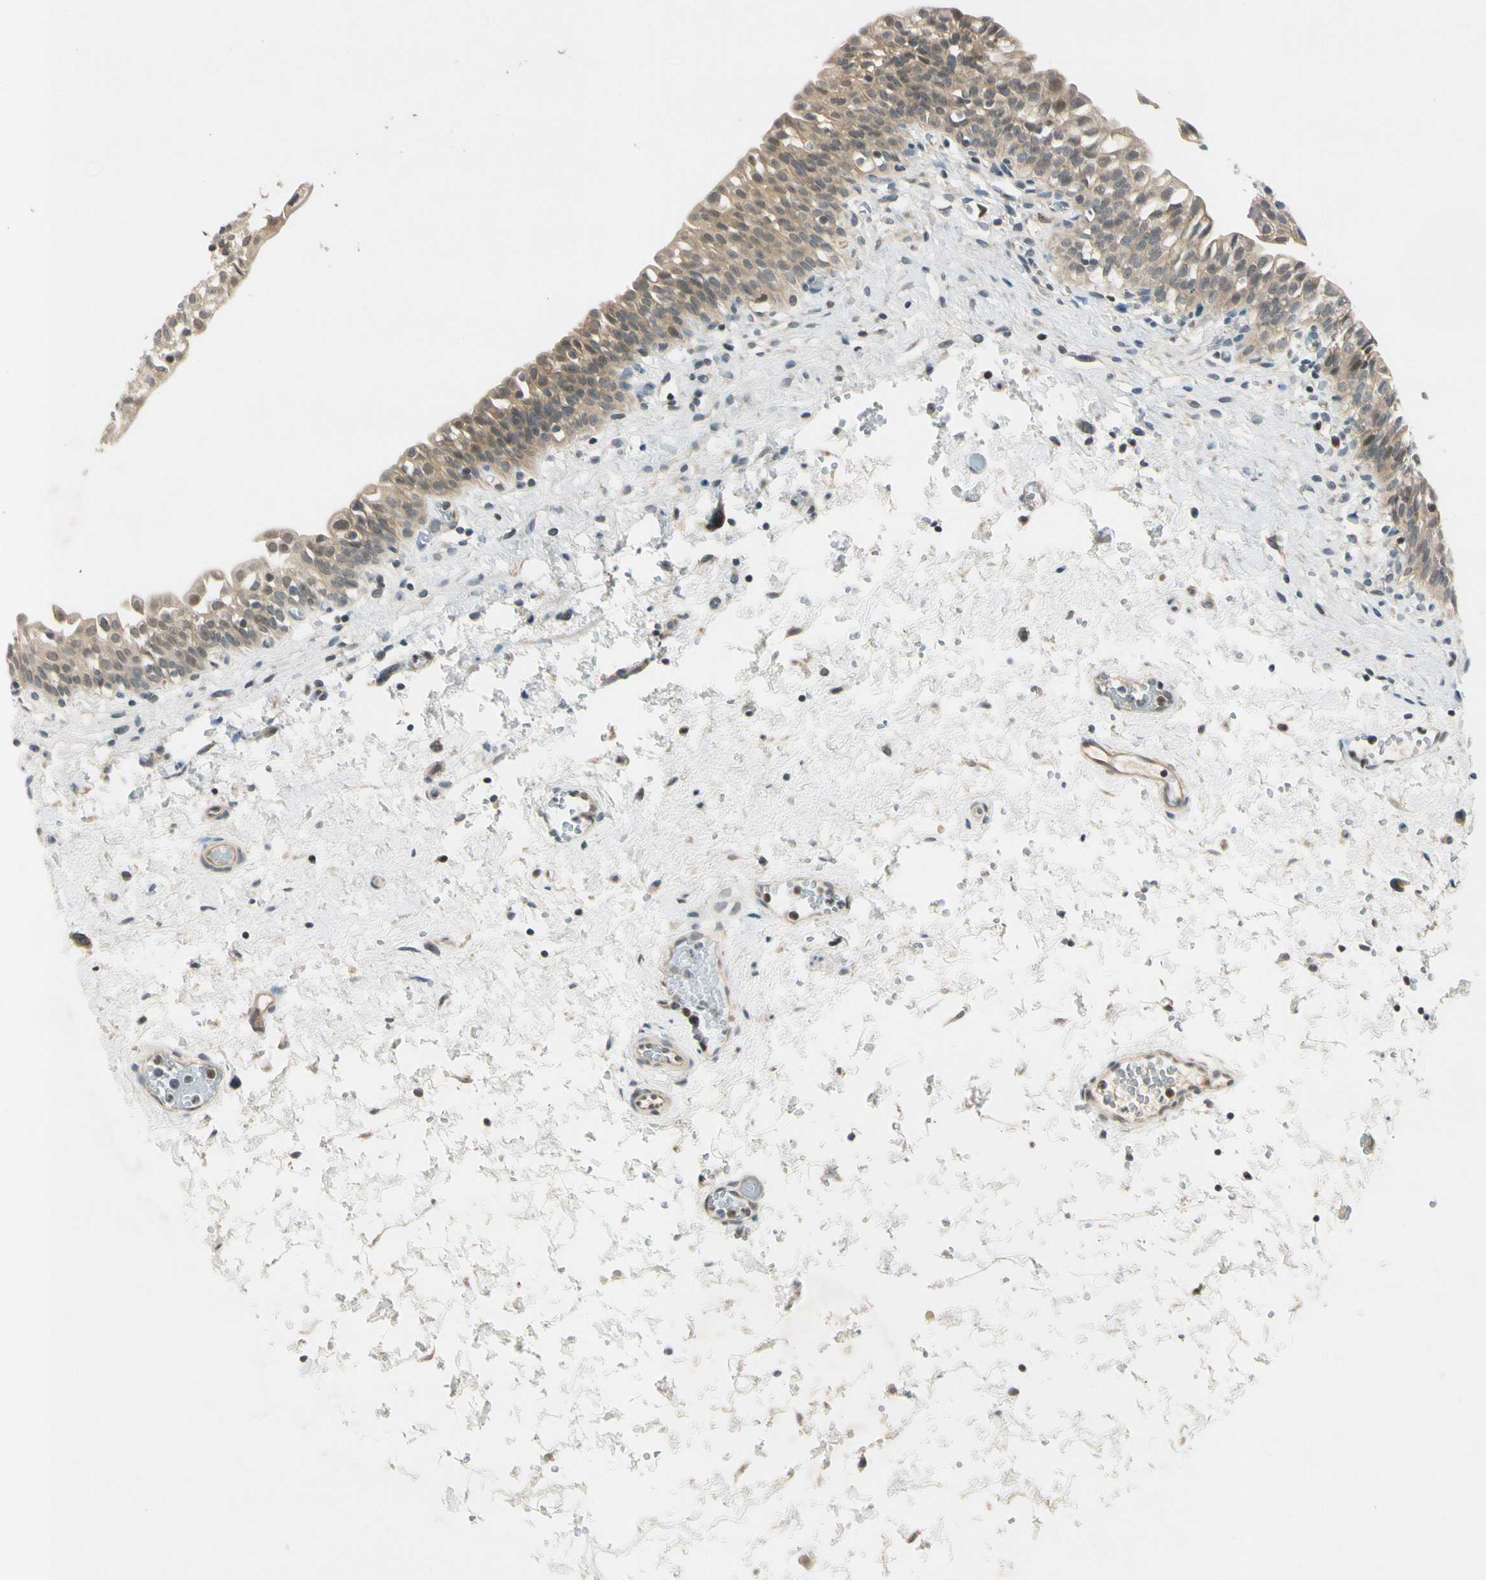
{"staining": {"intensity": "strong", "quantity": ">75%", "location": "cytoplasmic/membranous"}, "tissue": "urinary bladder", "cell_type": "Urothelial cells", "image_type": "normal", "snomed": [{"axis": "morphology", "description": "Normal tissue, NOS"}, {"axis": "topography", "description": "Urinary bladder"}], "caption": "Immunohistochemical staining of unremarkable human urinary bladder shows high levels of strong cytoplasmic/membranous positivity in approximately >75% of urothelial cells.", "gene": "RPS6KB2", "patient": {"sex": "male", "age": 55}}